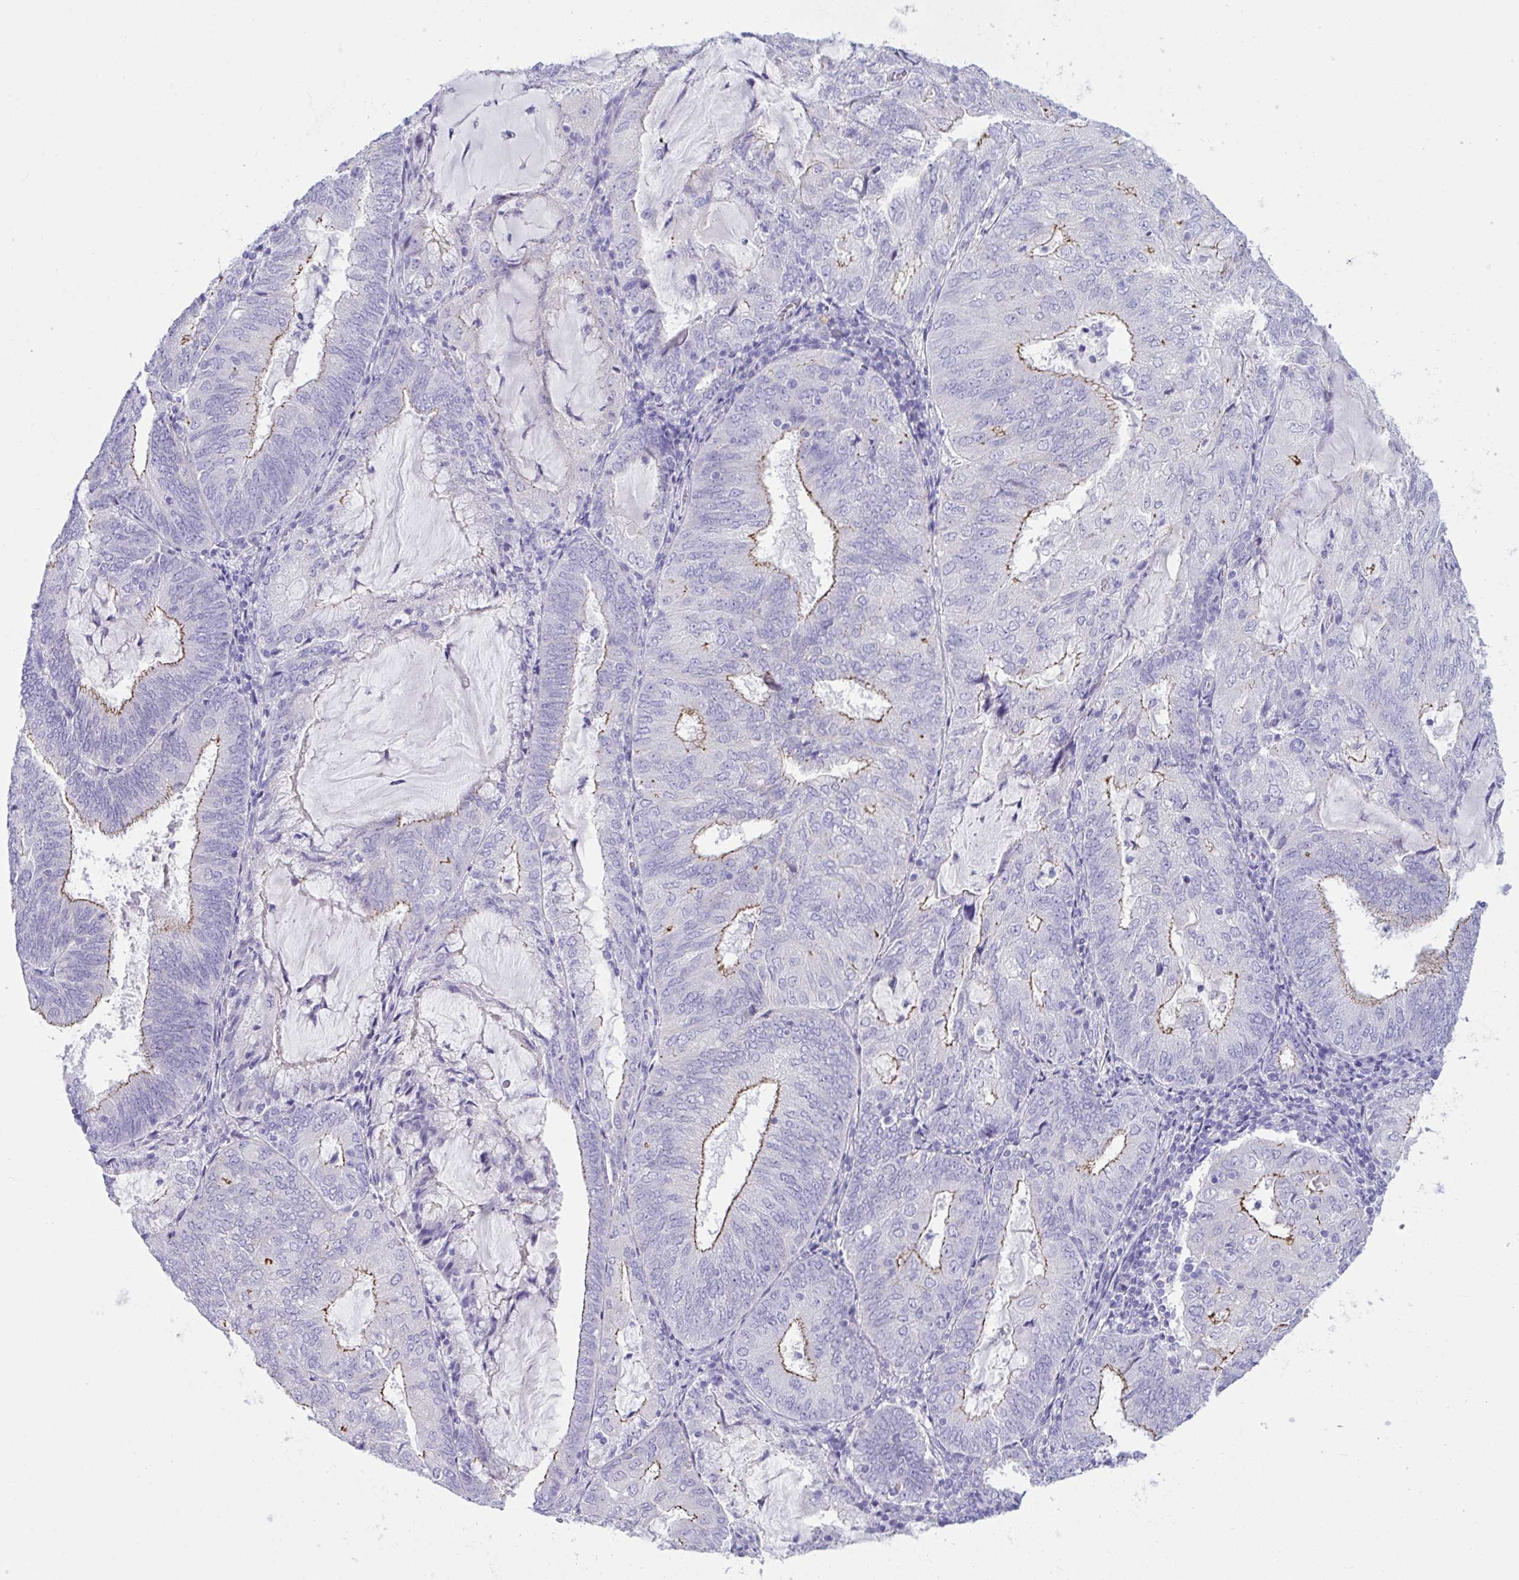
{"staining": {"intensity": "moderate", "quantity": "<25%", "location": "cytoplasmic/membranous"}, "tissue": "endometrial cancer", "cell_type": "Tumor cells", "image_type": "cancer", "snomed": [{"axis": "morphology", "description": "Adenocarcinoma, NOS"}, {"axis": "topography", "description": "Endometrium"}], "caption": "Immunohistochemical staining of human endometrial cancer (adenocarcinoma) demonstrates low levels of moderate cytoplasmic/membranous protein staining in about <25% of tumor cells.", "gene": "GLB1L2", "patient": {"sex": "female", "age": 81}}